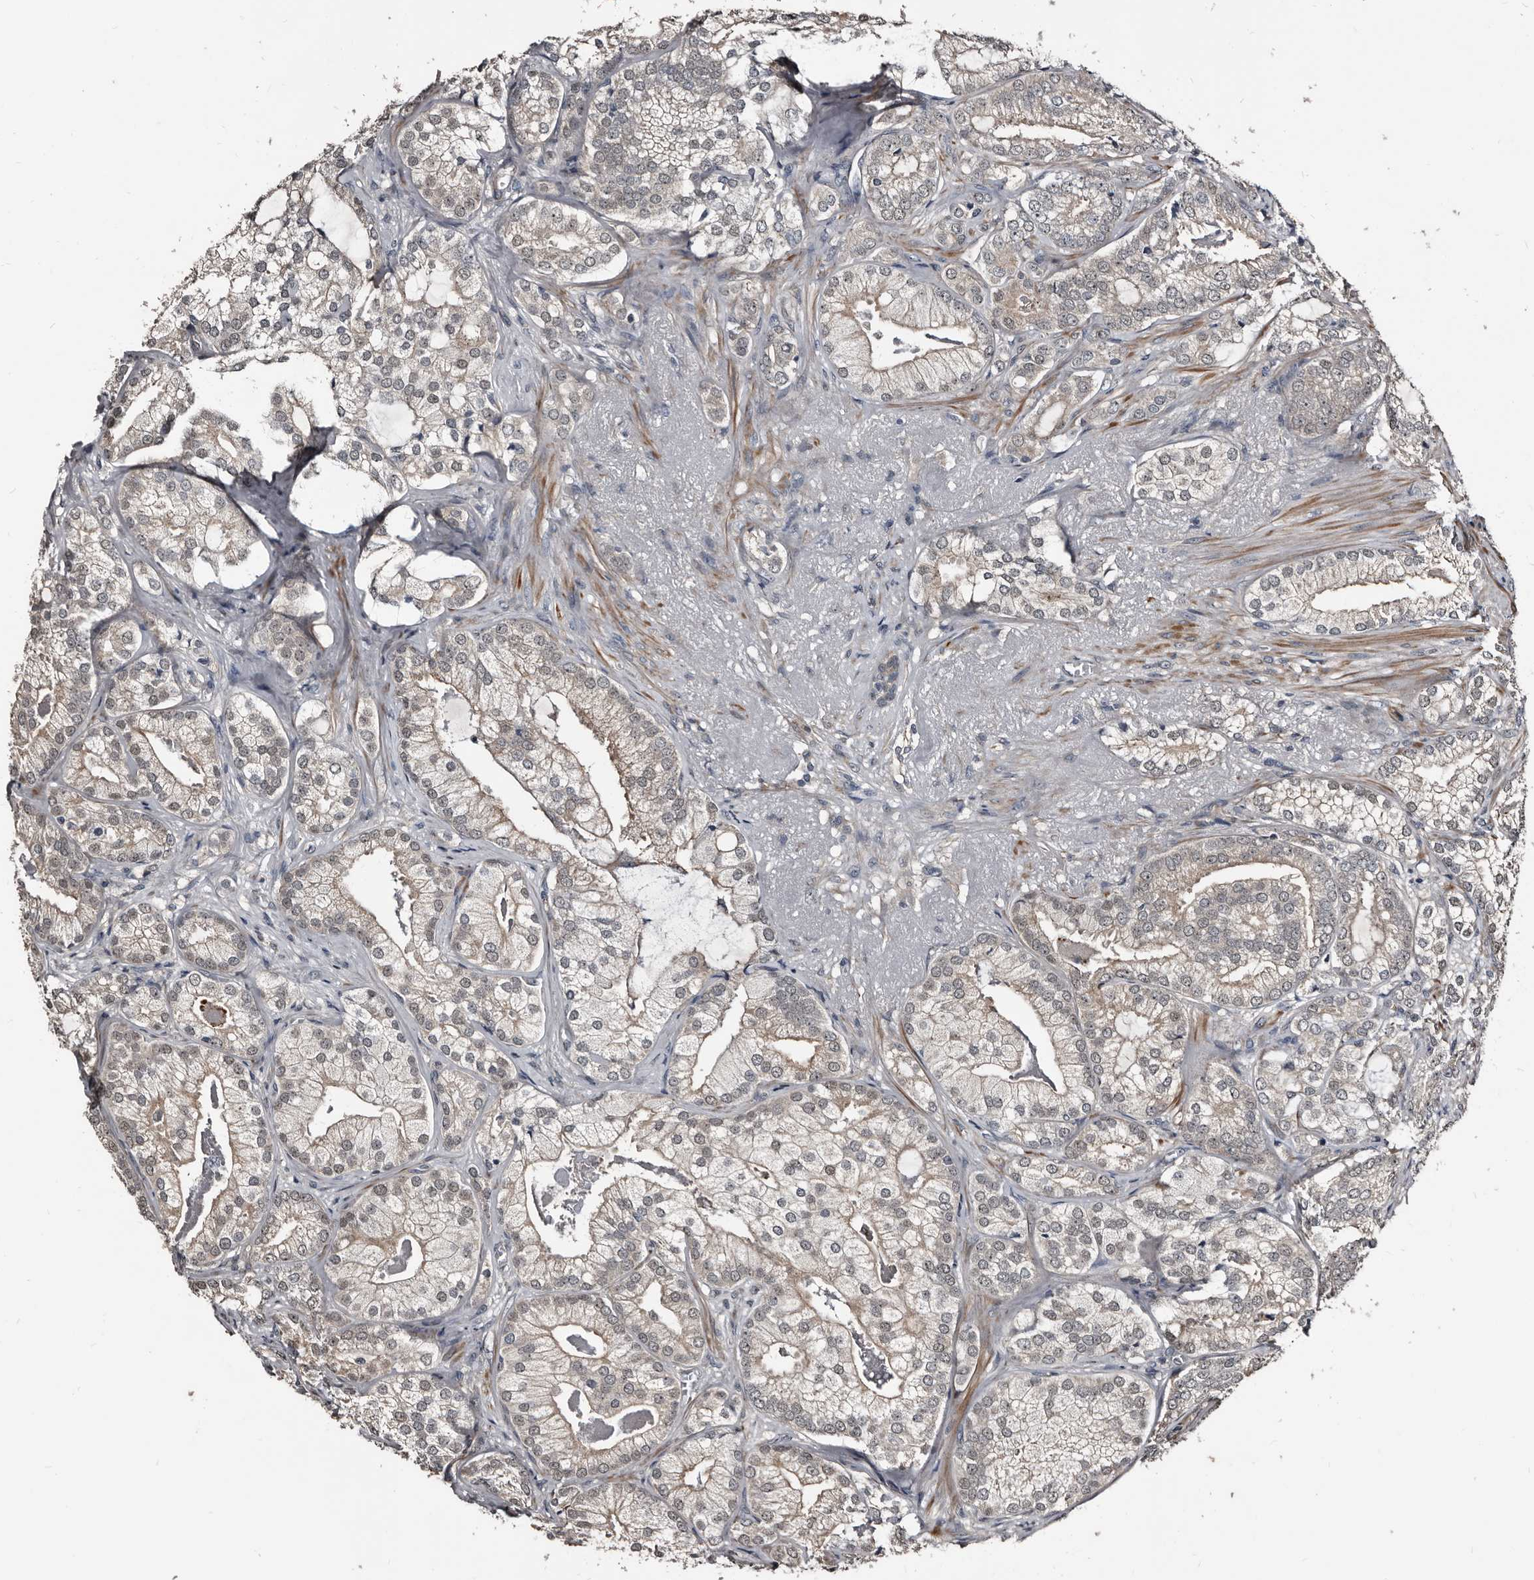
{"staining": {"intensity": "weak", "quantity": "25%-75%", "location": "cytoplasmic/membranous"}, "tissue": "prostate cancer", "cell_type": "Tumor cells", "image_type": "cancer", "snomed": [{"axis": "morphology", "description": "Normal morphology"}, {"axis": "morphology", "description": "Adenocarcinoma, Low grade"}, {"axis": "topography", "description": "Prostate"}], "caption": "Adenocarcinoma (low-grade) (prostate) was stained to show a protein in brown. There is low levels of weak cytoplasmic/membranous staining in approximately 25%-75% of tumor cells.", "gene": "DHPS", "patient": {"sex": "male", "age": 72}}